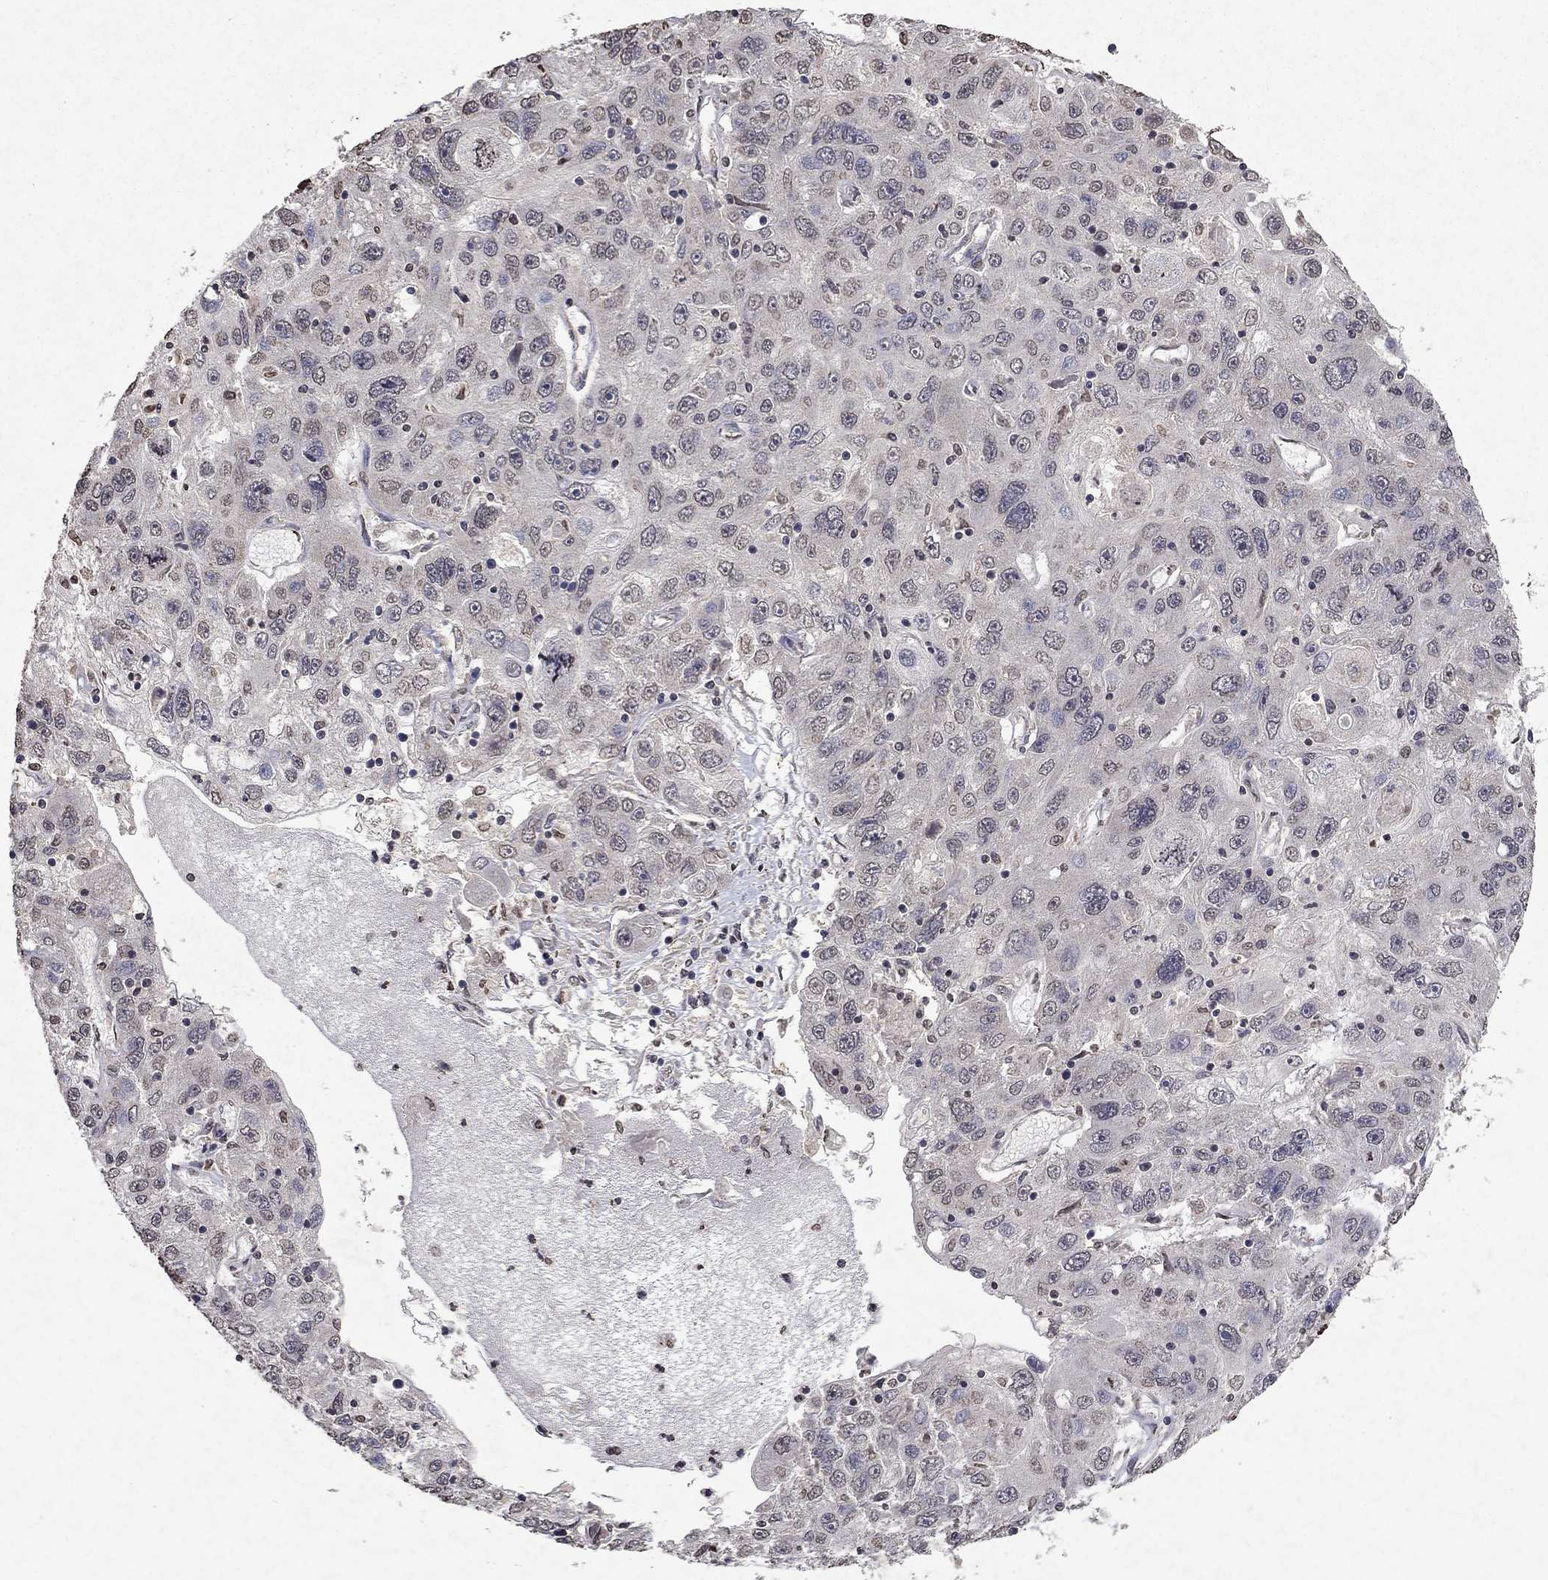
{"staining": {"intensity": "weak", "quantity": "<25%", "location": "nuclear"}, "tissue": "stomach cancer", "cell_type": "Tumor cells", "image_type": "cancer", "snomed": [{"axis": "morphology", "description": "Adenocarcinoma, NOS"}, {"axis": "topography", "description": "Stomach"}], "caption": "DAB immunohistochemical staining of human stomach adenocarcinoma reveals no significant expression in tumor cells. (Stains: DAB immunohistochemistry (IHC) with hematoxylin counter stain, Microscopy: brightfield microscopy at high magnification).", "gene": "TTC38", "patient": {"sex": "male", "age": 56}}